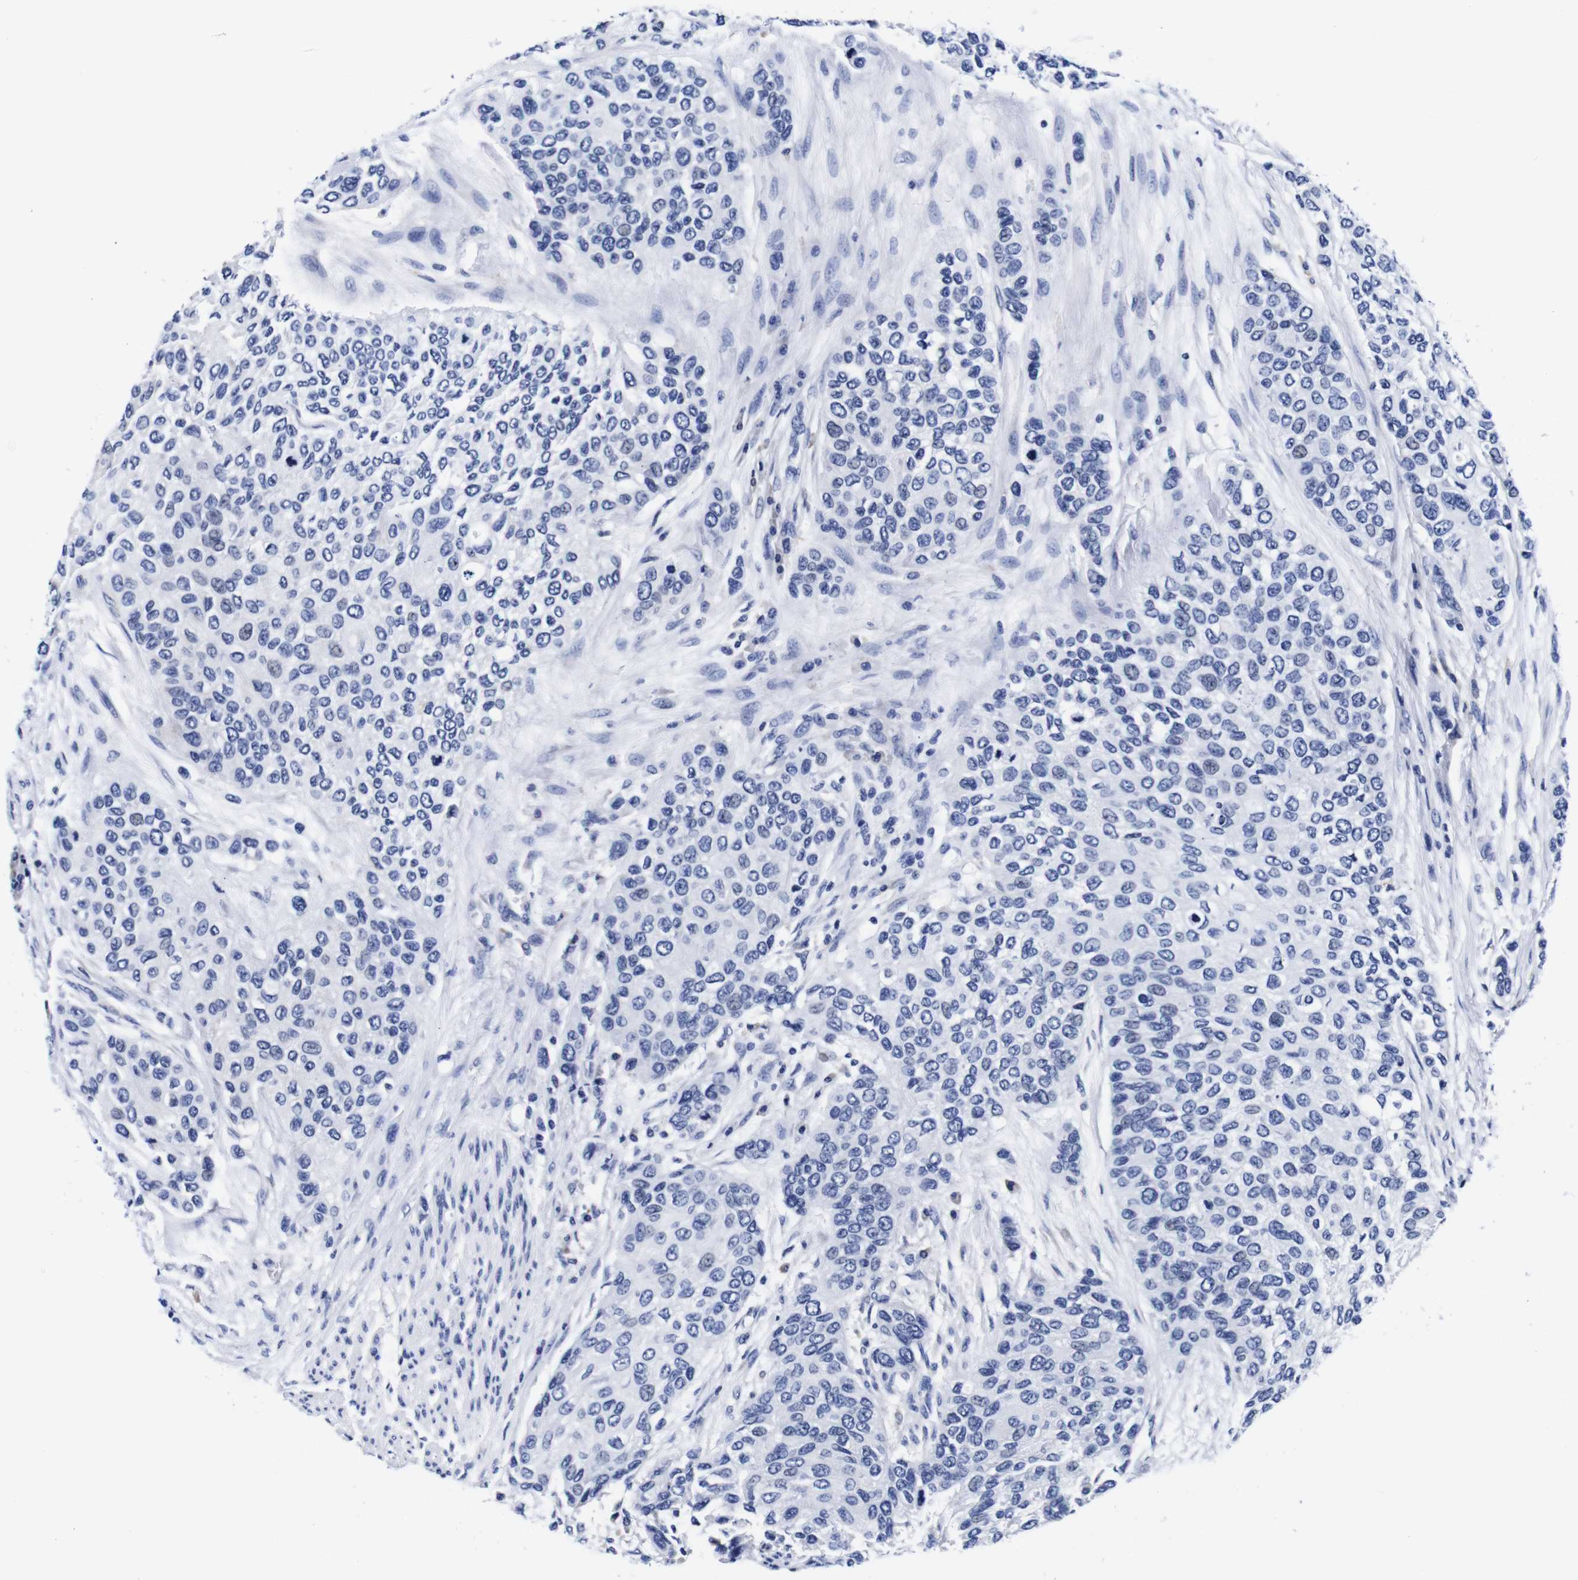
{"staining": {"intensity": "negative", "quantity": "none", "location": "none"}, "tissue": "urothelial cancer", "cell_type": "Tumor cells", "image_type": "cancer", "snomed": [{"axis": "morphology", "description": "Urothelial carcinoma, High grade"}, {"axis": "topography", "description": "Urinary bladder"}], "caption": "Immunohistochemistry histopathology image of human high-grade urothelial carcinoma stained for a protein (brown), which shows no expression in tumor cells. The staining is performed using DAB brown chromogen with nuclei counter-stained in using hematoxylin.", "gene": "CLEC4G", "patient": {"sex": "female", "age": 56}}